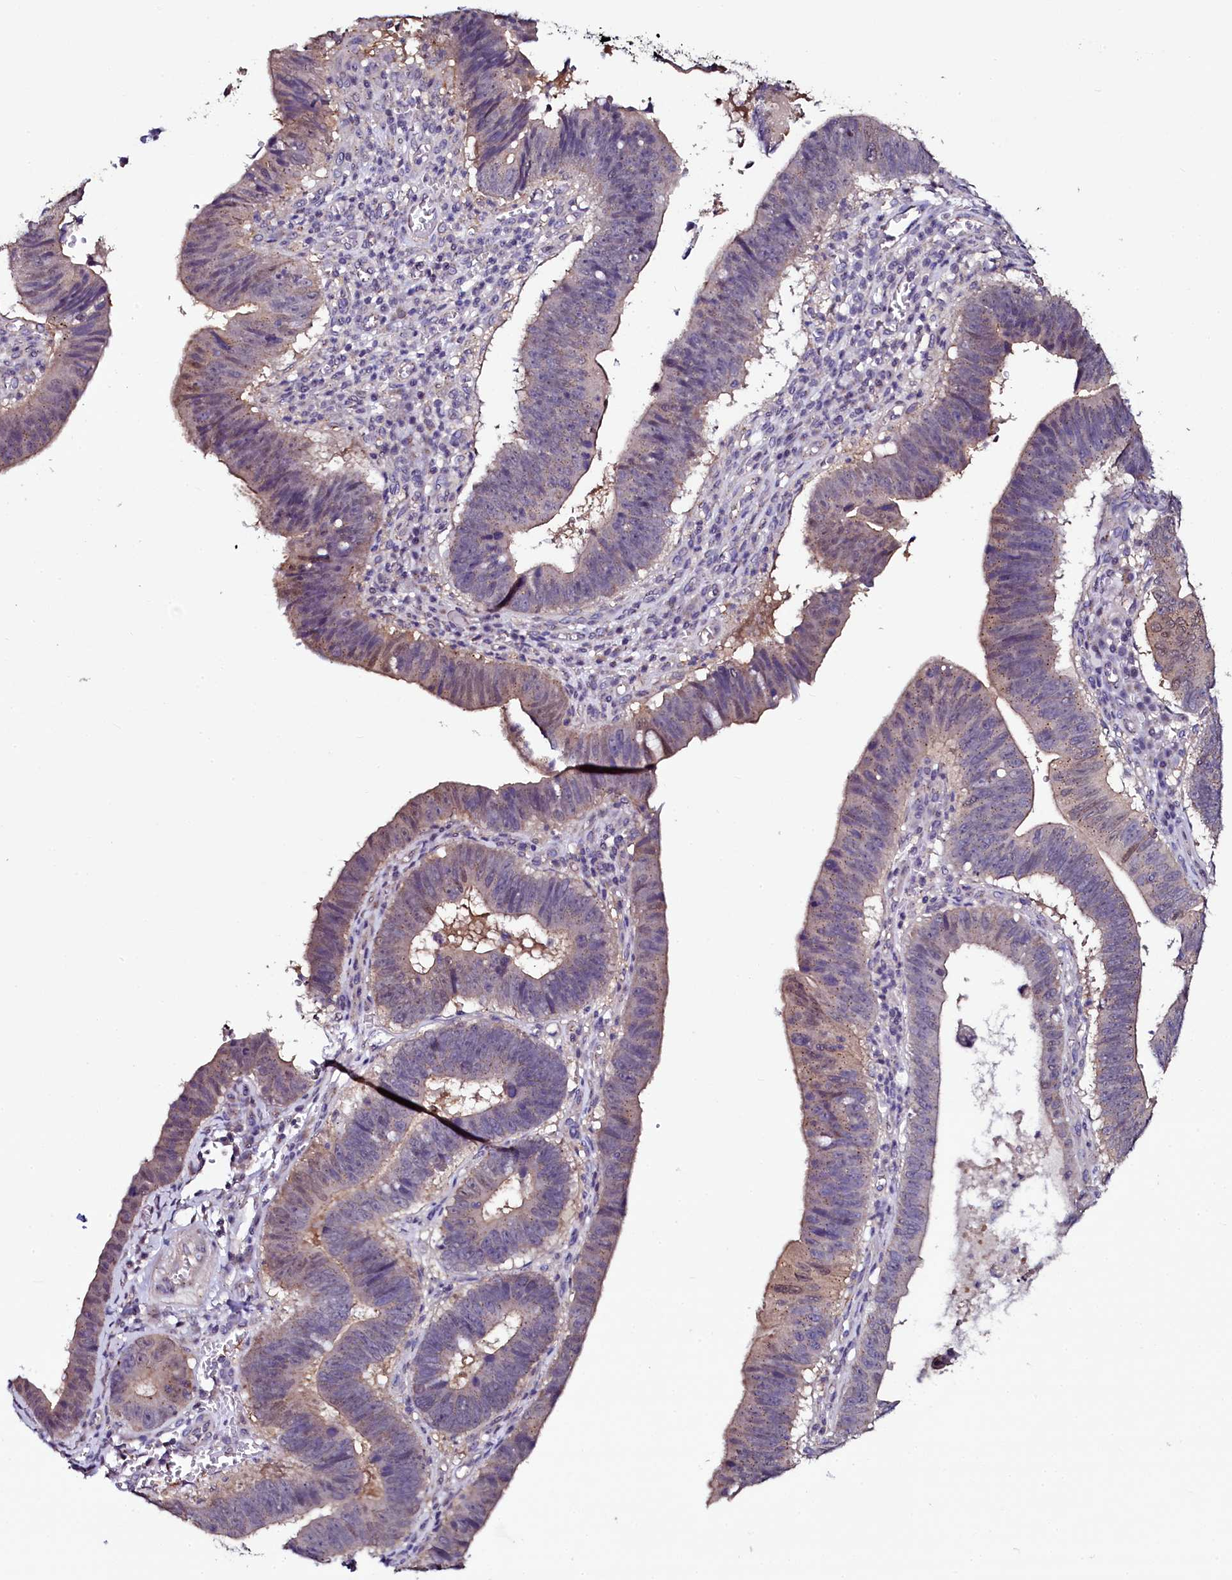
{"staining": {"intensity": "weak", "quantity": "25%-75%", "location": "cytoplasmic/membranous"}, "tissue": "stomach cancer", "cell_type": "Tumor cells", "image_type": "cancer", "snomed": [{"axis": "morphology", "description": "Adenocarcinoma, NOS"}, {"axis": "topography", "description": "Stomach"}], "caption": "Tumor cells reveal low levels of weak cytoplasmic/membranous positivity in about 25%-75% of cells in stomach cancer.", "gene": "USPL1", "patient": {"sex": "male", "age": 59}}